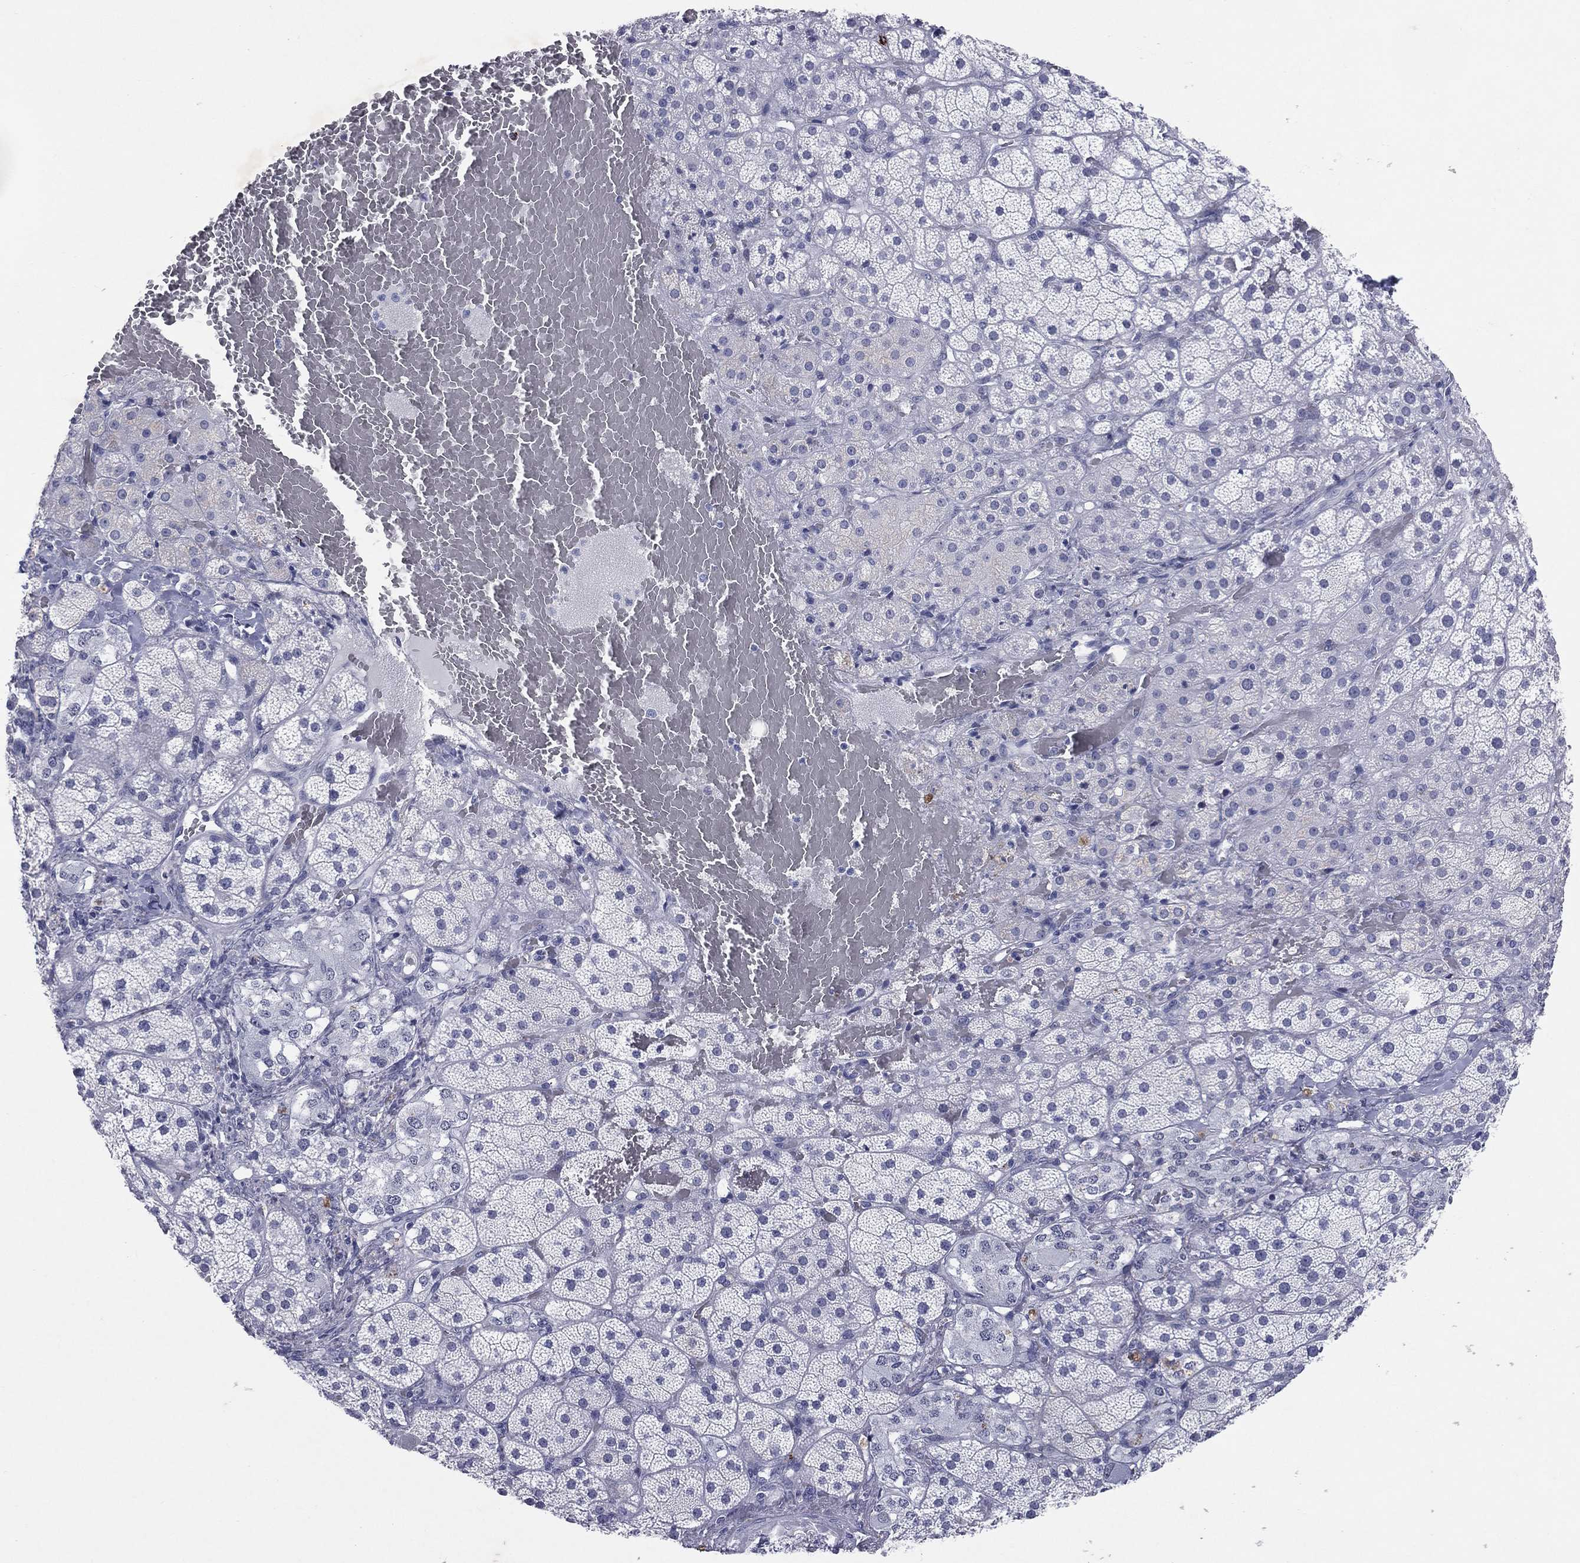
{"staining": {"intensity": "negative", "quantity": "none", "location": "none"}, "tissue": "adrenal gland", "cell_type": "Glandular cells", "image_type": "normal", "snomed": [{"axis": "morphology", "description": "Normal tissue, NOS"}, {"axis": "topography", "description": "Adrenal gland"}], "caption": "The micrograph exhibits no staining of glandular cells in normal adrenal gland. Nuclei are stained in blue.", "gene": "HLA", "patient": {"sex": "male", "age": 57}}